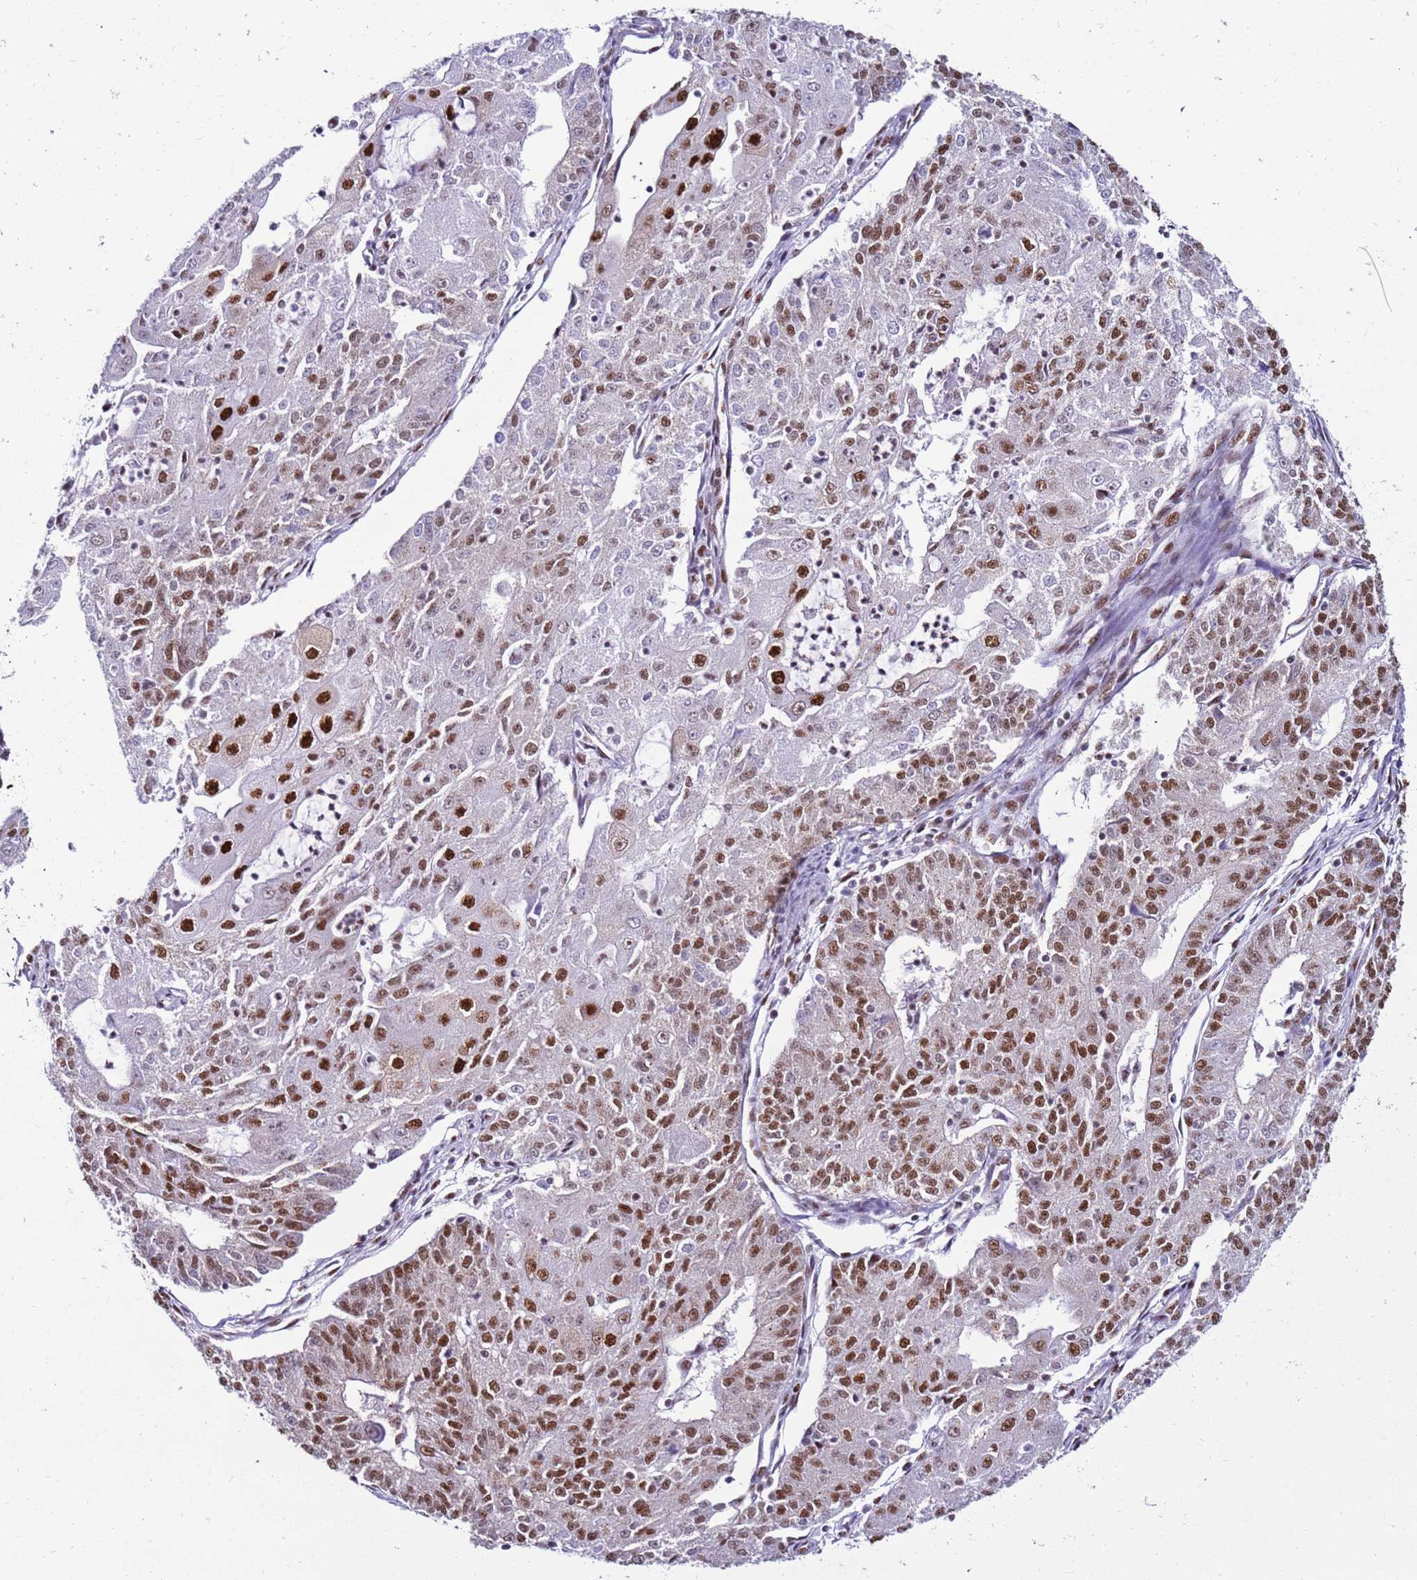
{"staining": {"intensity": "strong", "quantity": ">75%", "location": "nuclear"}, "tissue": "endometrial cancer", "cell_type": "Tumor cells", "image_type": "cancer", "snomed": [{"axis": "morphology", "description": "Adenocarcinoma, NOS"}, {"axis": "topography", "description": "Endometrium"}], "caption": "Immunohistochemistry (IHC) micrograph of endometrial adenocarcinoma stained for a protein (brown), which shows high levels of strong nuclear expression in approximately >75% of tumor cells.", "gene": "KPNA4", "patient": {"sex": "female", "age": 56}}